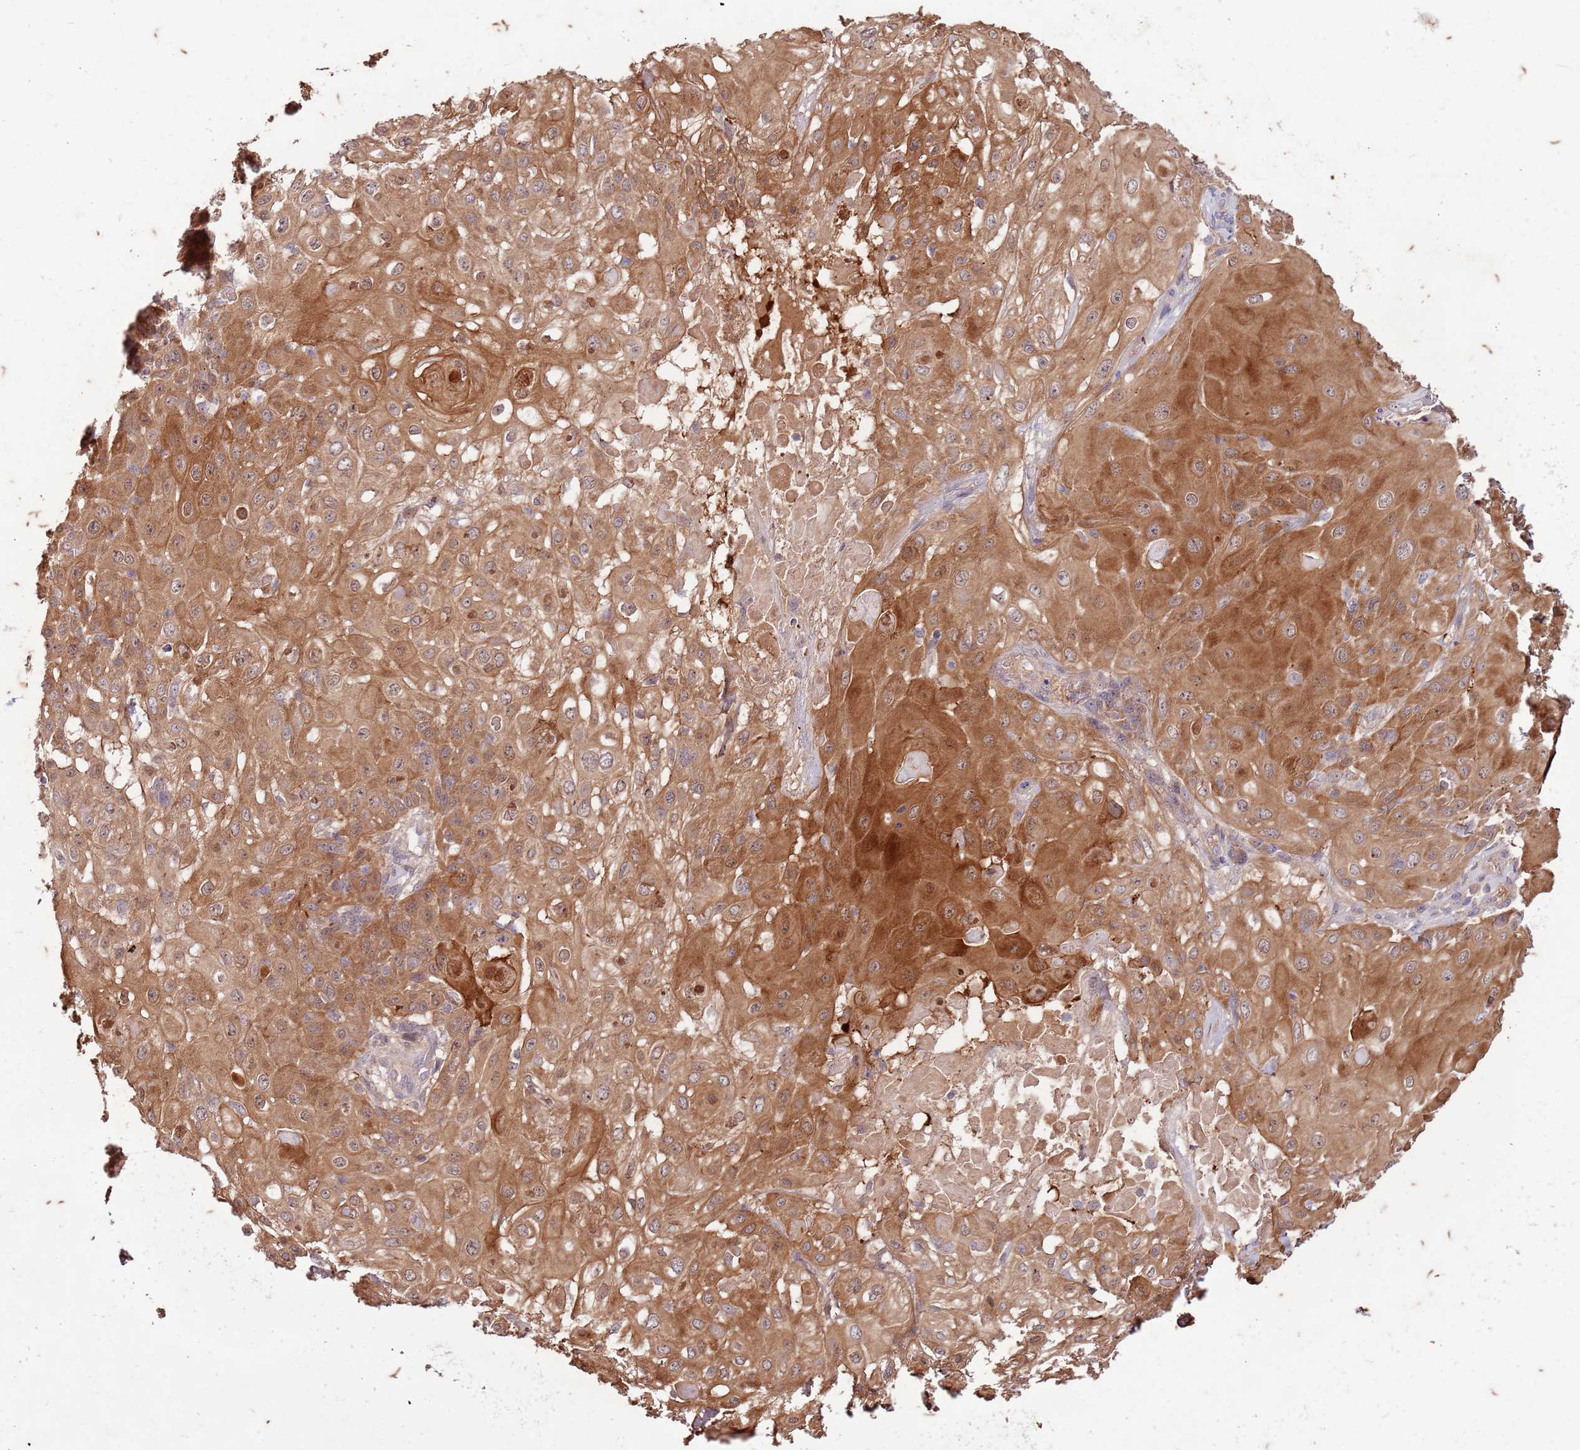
{"staining": {"intensity": "moderate", "quantity": ">75%", "location": "cytoplasmic/membranous,nuclear"}, "tissue": "skin cancer", "cell_type": "Tumor cells", "image_type": "cancer", "snomed": [{"axis": "morphology", "description": "Normal tissue, NOS"}, {"axis": "morphology", "description": "Squamous cell carcinoma, NOS"}, {"axis": "topography", "description": "Skin"}, {"axis": "topography", "description": "Cartilage tissue"}], "caption": "Skin cancer was stained to show a protein in brown. There is medium levels of moderate cytoplasmic/membranous and nuclear staining in about >75% of tumor cells.", "gene": "RAPGEF3", "patient": {"sex": "female", "age": 79}}